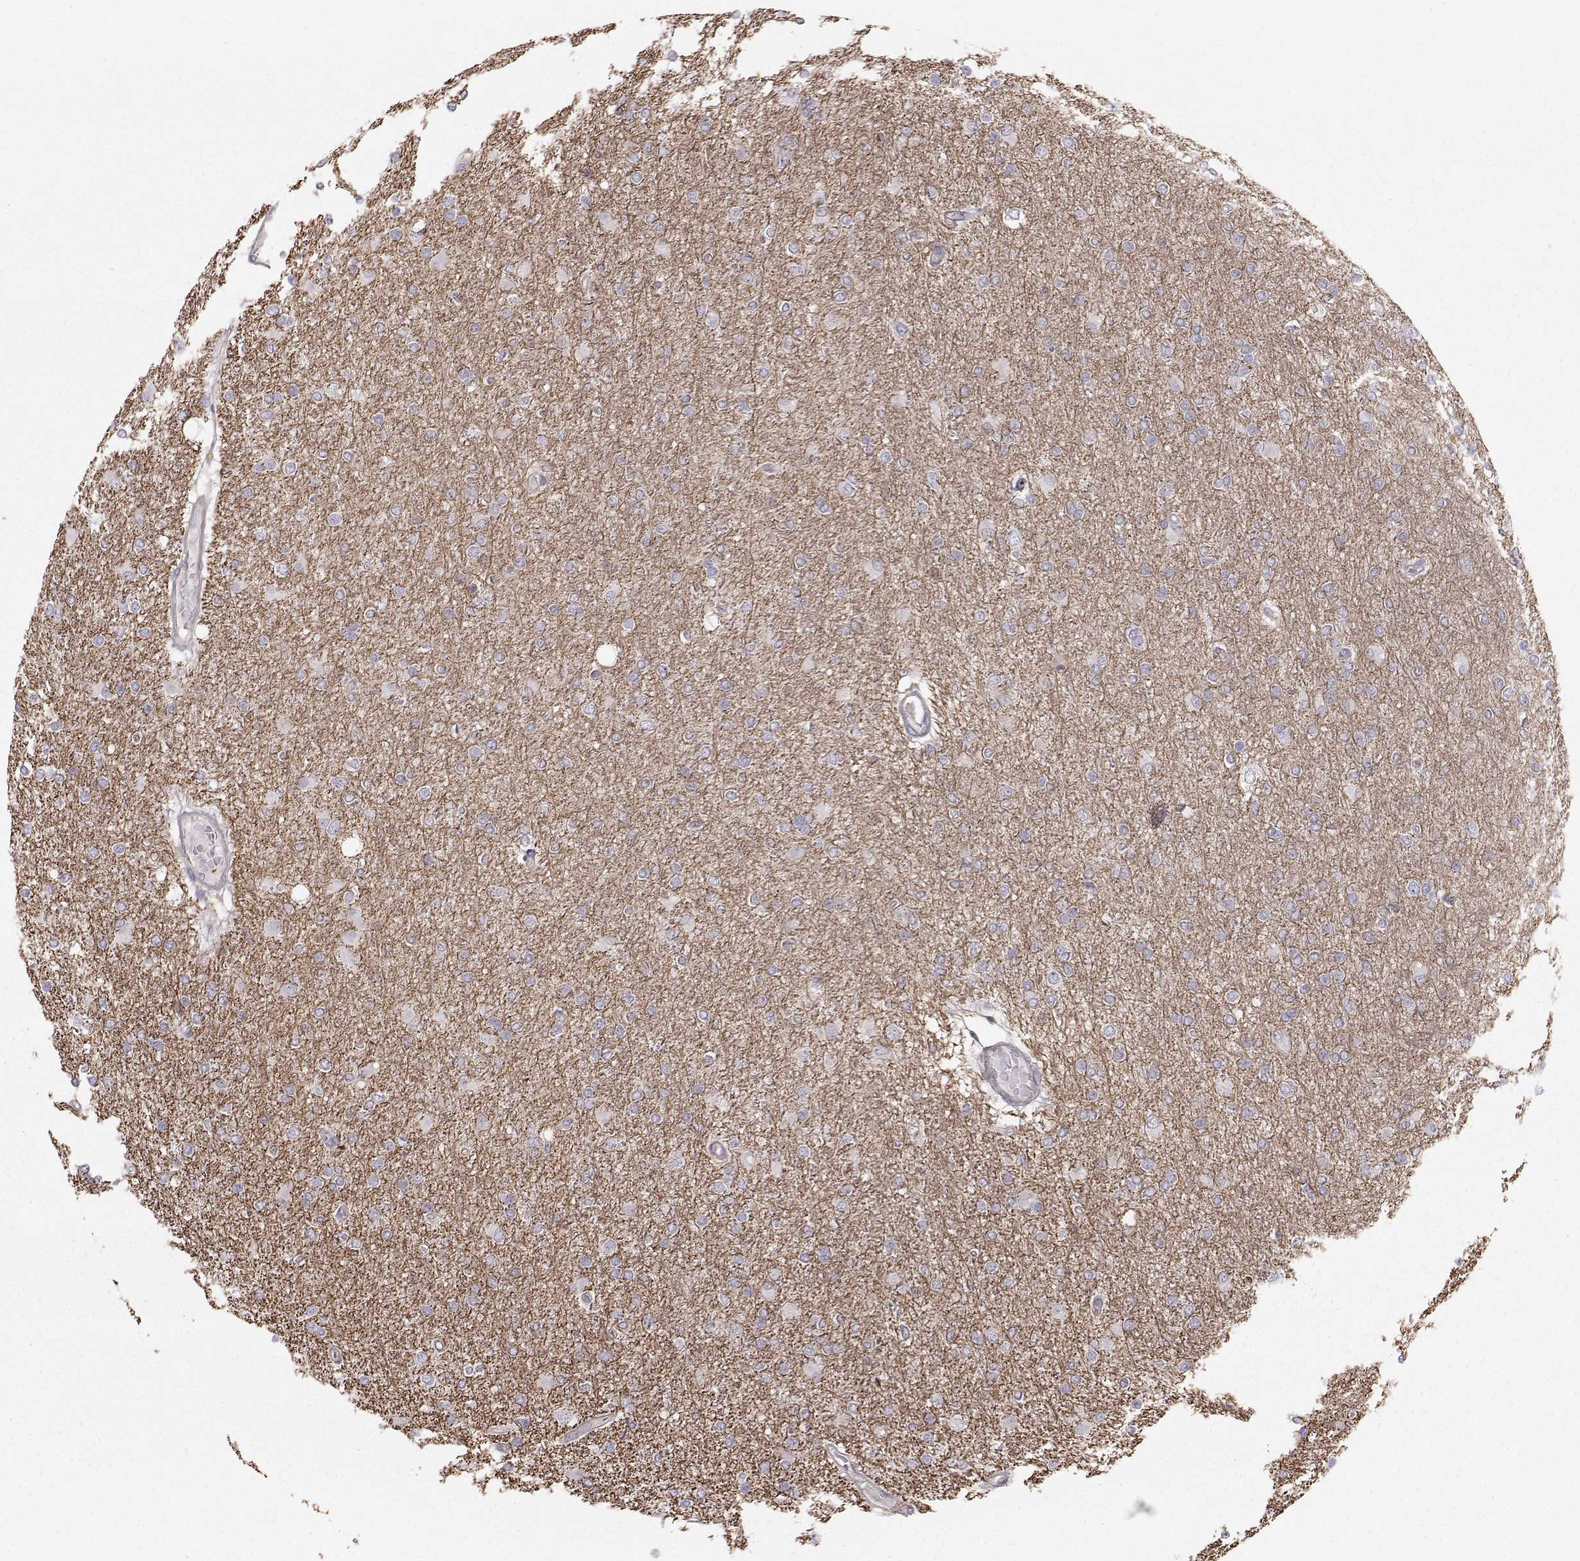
{"staining": {"intensity": "negative", "quantity": "none", "location": "none"}, "tissue": "glioma", "cell_type": "Tumor cells", "image_type": "cancer", "snomed": [{"axis": "morphology", "description": "Glioma, malignant, High grade"}, {"axis": "topography", "description": "Cerebral cortex"}], "caption": "High magnification brightfield microscopy of high-grade glioma (malignant) stained with DAB (3,3'-diaminobenzidine) (brown) and counterstained with hematoxylin (blue): tumor cells show no significant staining.", "gene": "ASB16", "patient": {"sex": "male", "age": 70}}